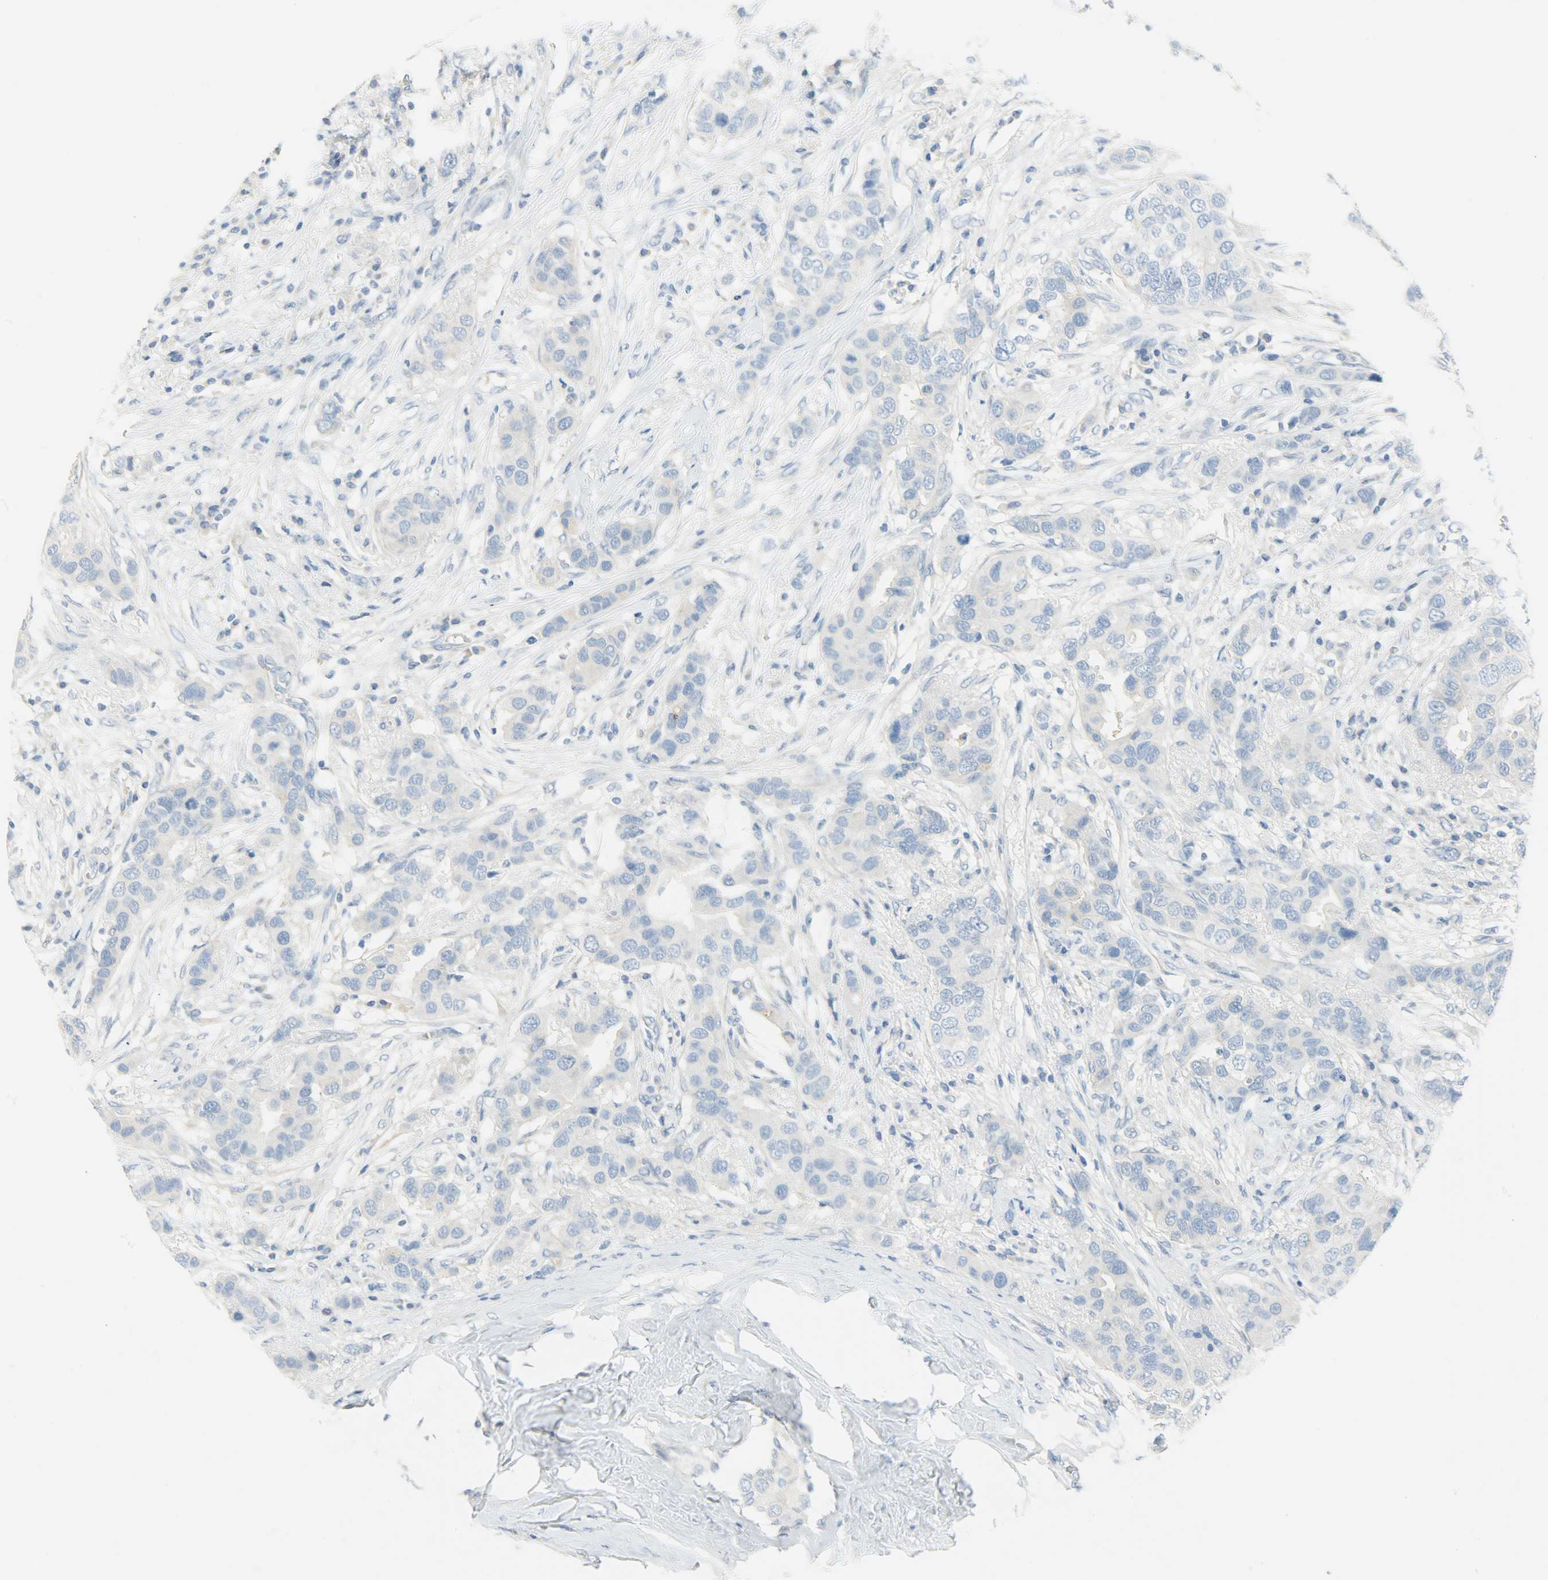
{"staining": {"intensity": "negative", "quantity": "none", "location": "none"}, "tissue": "breast cancer", "cell_type": "Tumor cells", "image_type": "cancer", "snomed": [{"axis": "morphology", "description": "Duct carcinoma"}, {"axis": "topography", "description": "Breast"}], "caption": "Tumor cells show no significant positivity in invasive ductal carcinoma (breast).", "gene": "PROM1", "patient": {"sex": "female", "age": 50}}